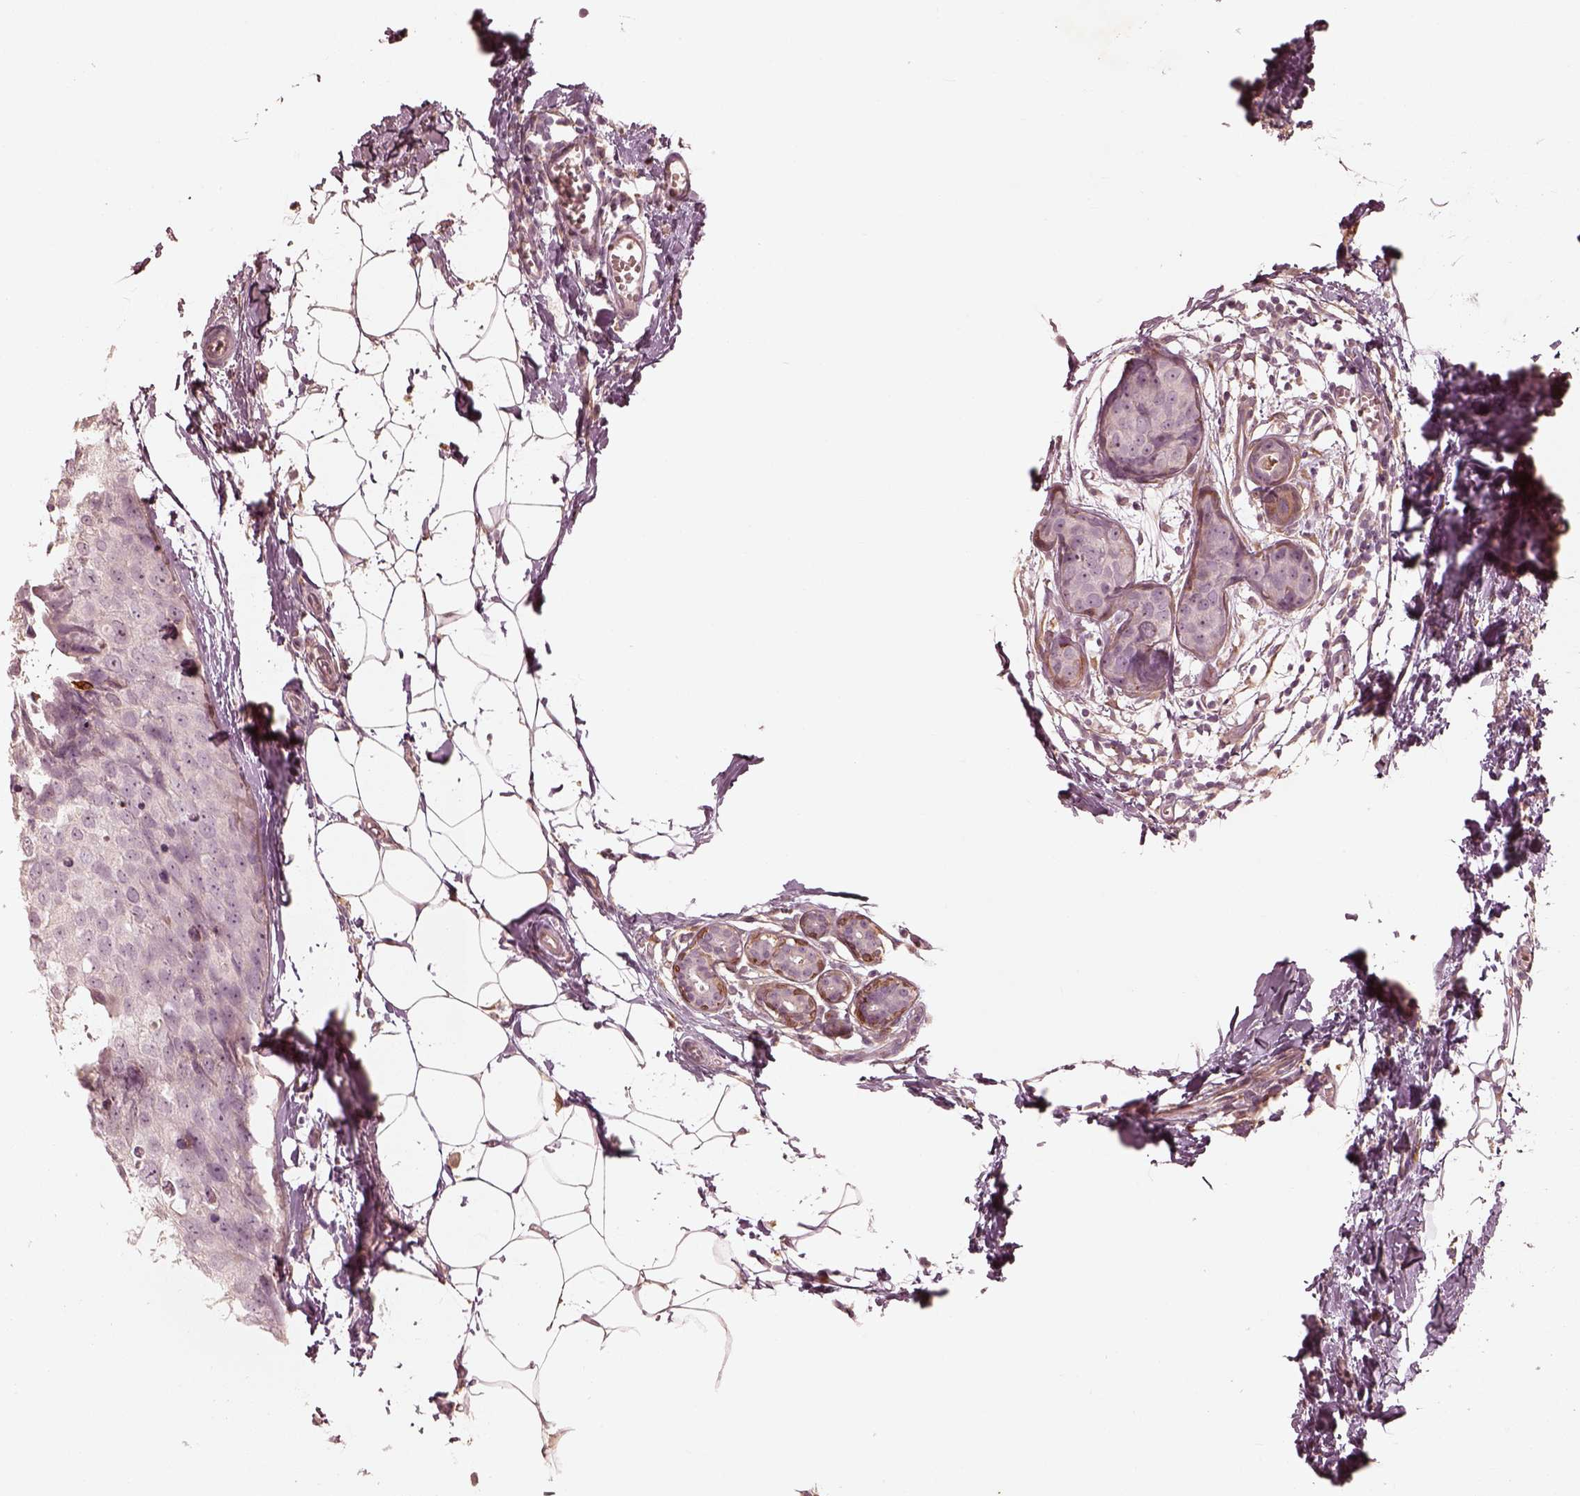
{"staining": {"intensity": "negative", "quantity": "none", "location": "none"}, "tissue": "breast cancer", "cell_type": "Tumor cells", "image_type": "cancer", "snomed": [{"axis": "morphology", "description": "Duct carcinoma"}, {"axis": "topography", "description": "Breast"}], "caption": "An IHC histopathology image of breast cancer (intraductal carcinoma) is shown. There is no staining in tumor cells of breast cancer (intraductal carcinoma).", "gene": "WLS", "patient": {"sex": "female", "age": 38}}